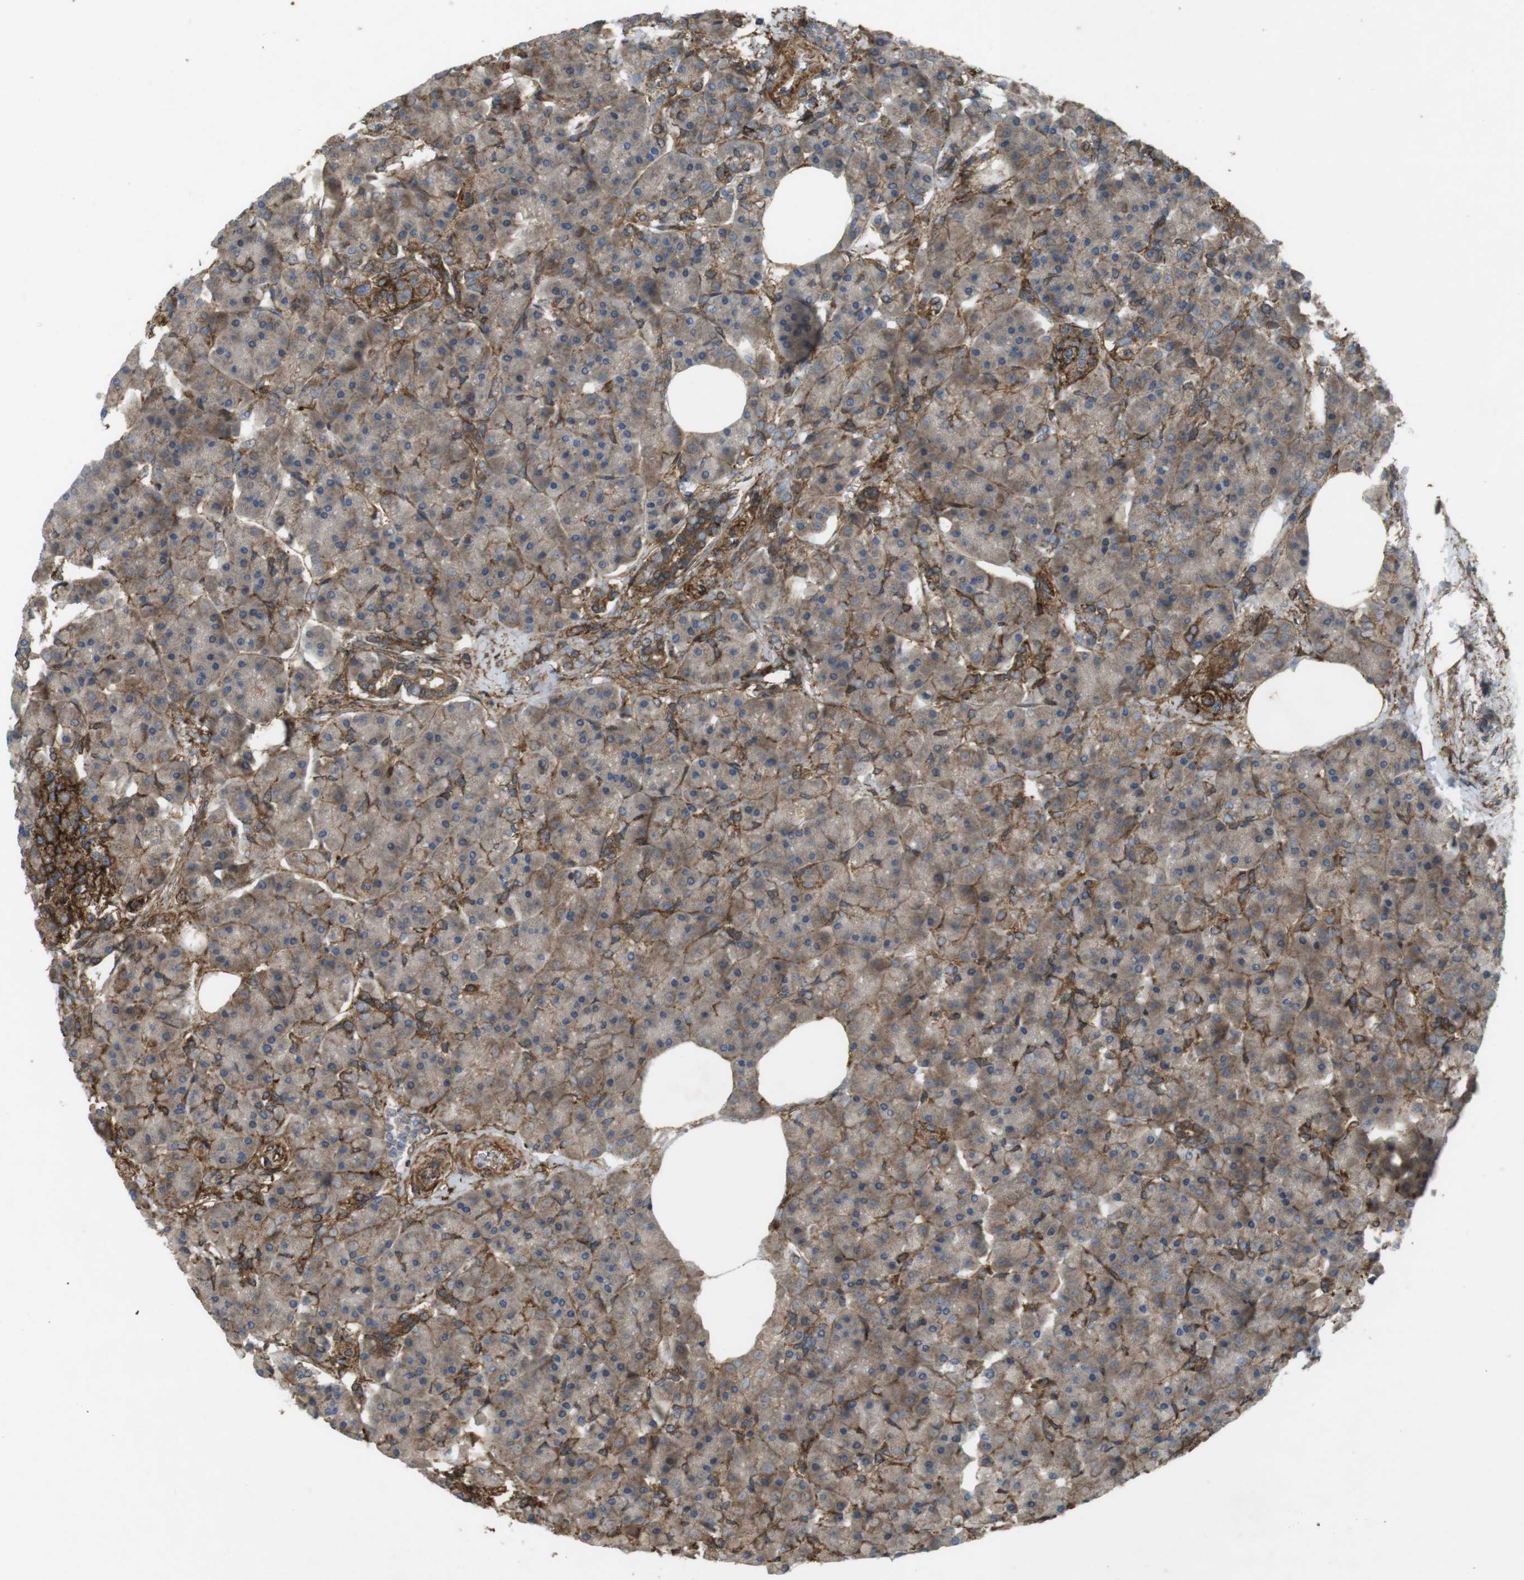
{"staining": {"intensity": "moderate", "quantity": "<25%", "location": "cytoplasmic/membranous"}, "tissue": "pancreas", "cell_type": "Exocrine glandular cells", "image_type": "normal", "snomed": [{"axis": "morphology", "description": "Normal tissue, NOS"}, {"axis": "topography", "description": "Pancreas"}], "caption": "Unremarkable pancreas displays moderate cytoplasmic/membranous positivity in about <25% of exocrine glandular cells.", "gene": "DDAH2", "patient": {"sex": "female", "age": 70}}